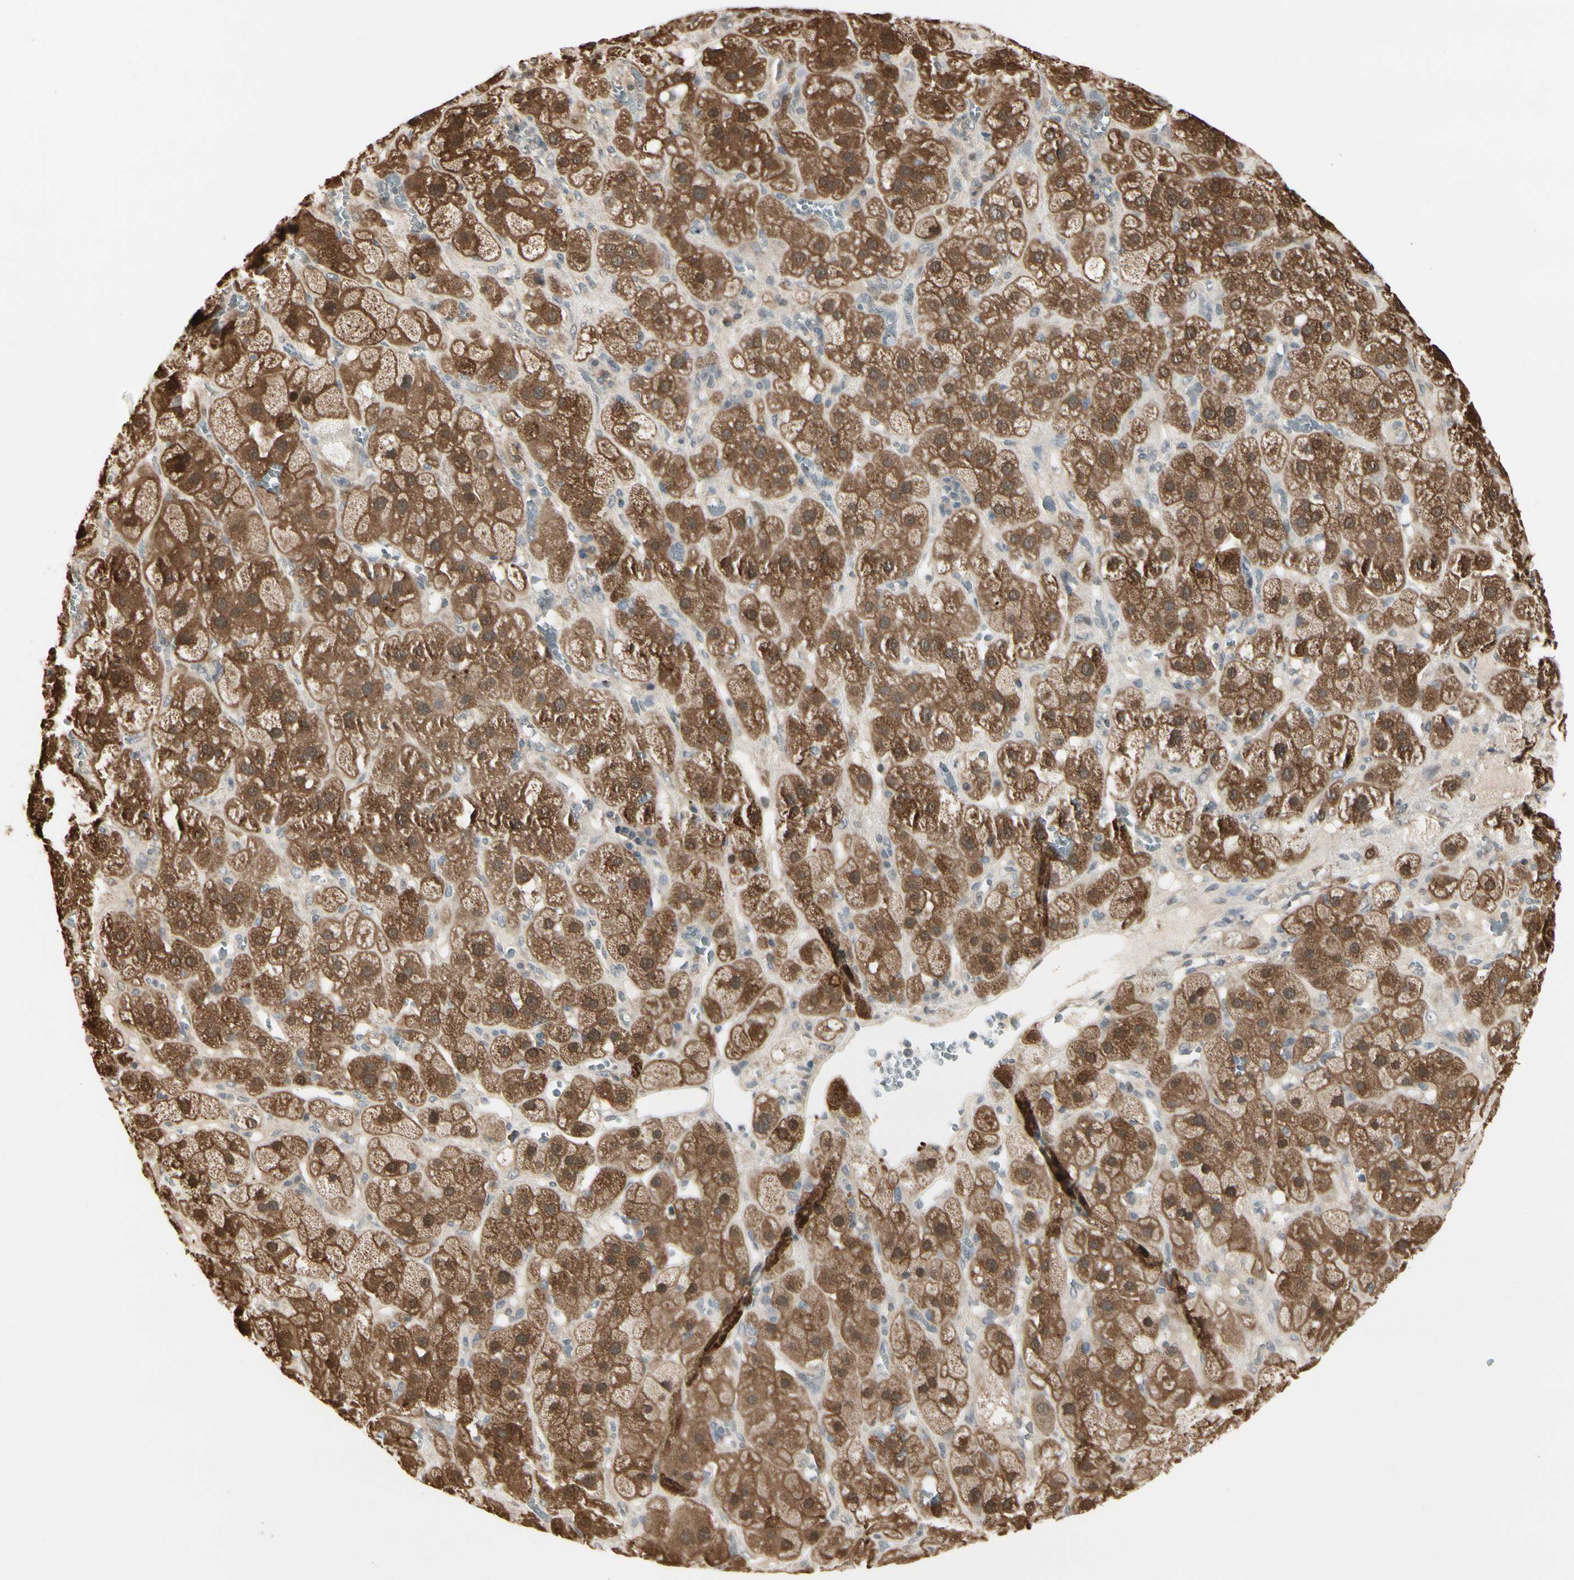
{"staining": {"intensity": "strong", "quantity": ">75%", "location": "cytoplasmic/membranous,nuclear"}, "tissue": "adrenal gland", "cell_type": "Glandular cells", "image_type": "normal", "snomed": [{"axis": "morphology", "description": "Normal tissue, NOS"}, {"axis": "topography", "description": "Adrenal gland"}], "caption": "About >75% of glandular cells in normal human adrenal gland exhibit strong cytoplasmic/membranous,nuclear protein staining as visualized by brown immunohistochemical staining.", "gene": "EVC", "patient": {"sex": "female", "age": 47}}